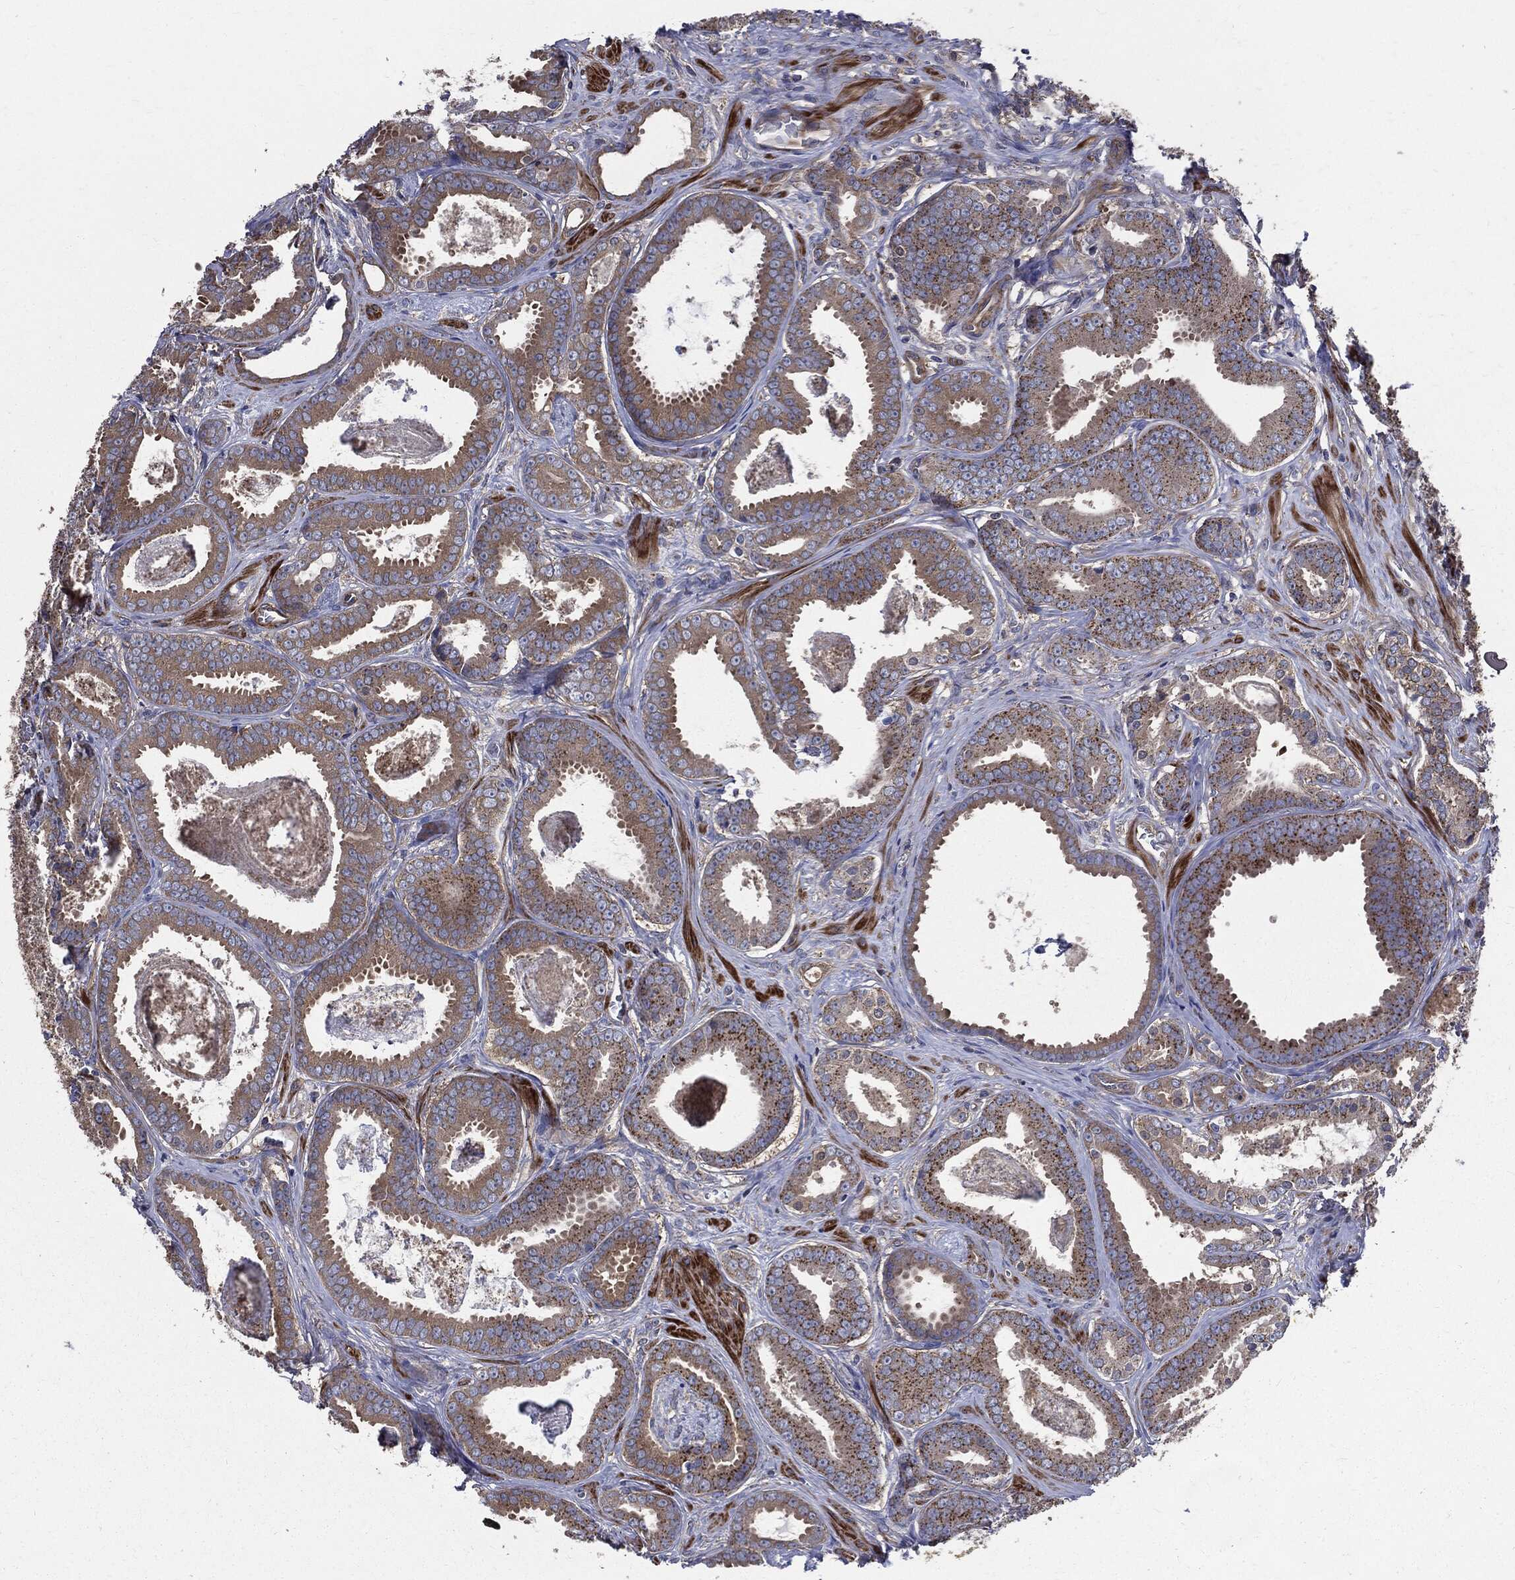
{"staining": {"intensity": "weak", "quantity": ">75%", "location": "cytoplasmic/membranous"}, "tissue": "prostate cancer", "cell_type": "Tumor cells", "image_type": "cancer", "snomed": [{"axis": "morphology", "description": "Adenocarcinoma, NOS"}, {"axis": "topography", "description": "Prostate"}], "caption": "Prostate adenocarcinoma tissue shows weak cytoplasmic/membranous positivity in about >75% of tumor cells, visualized by immunohistochemistry.", "gene": "PDCD6IP", "patient": {"sex": "male", "age": 61}}